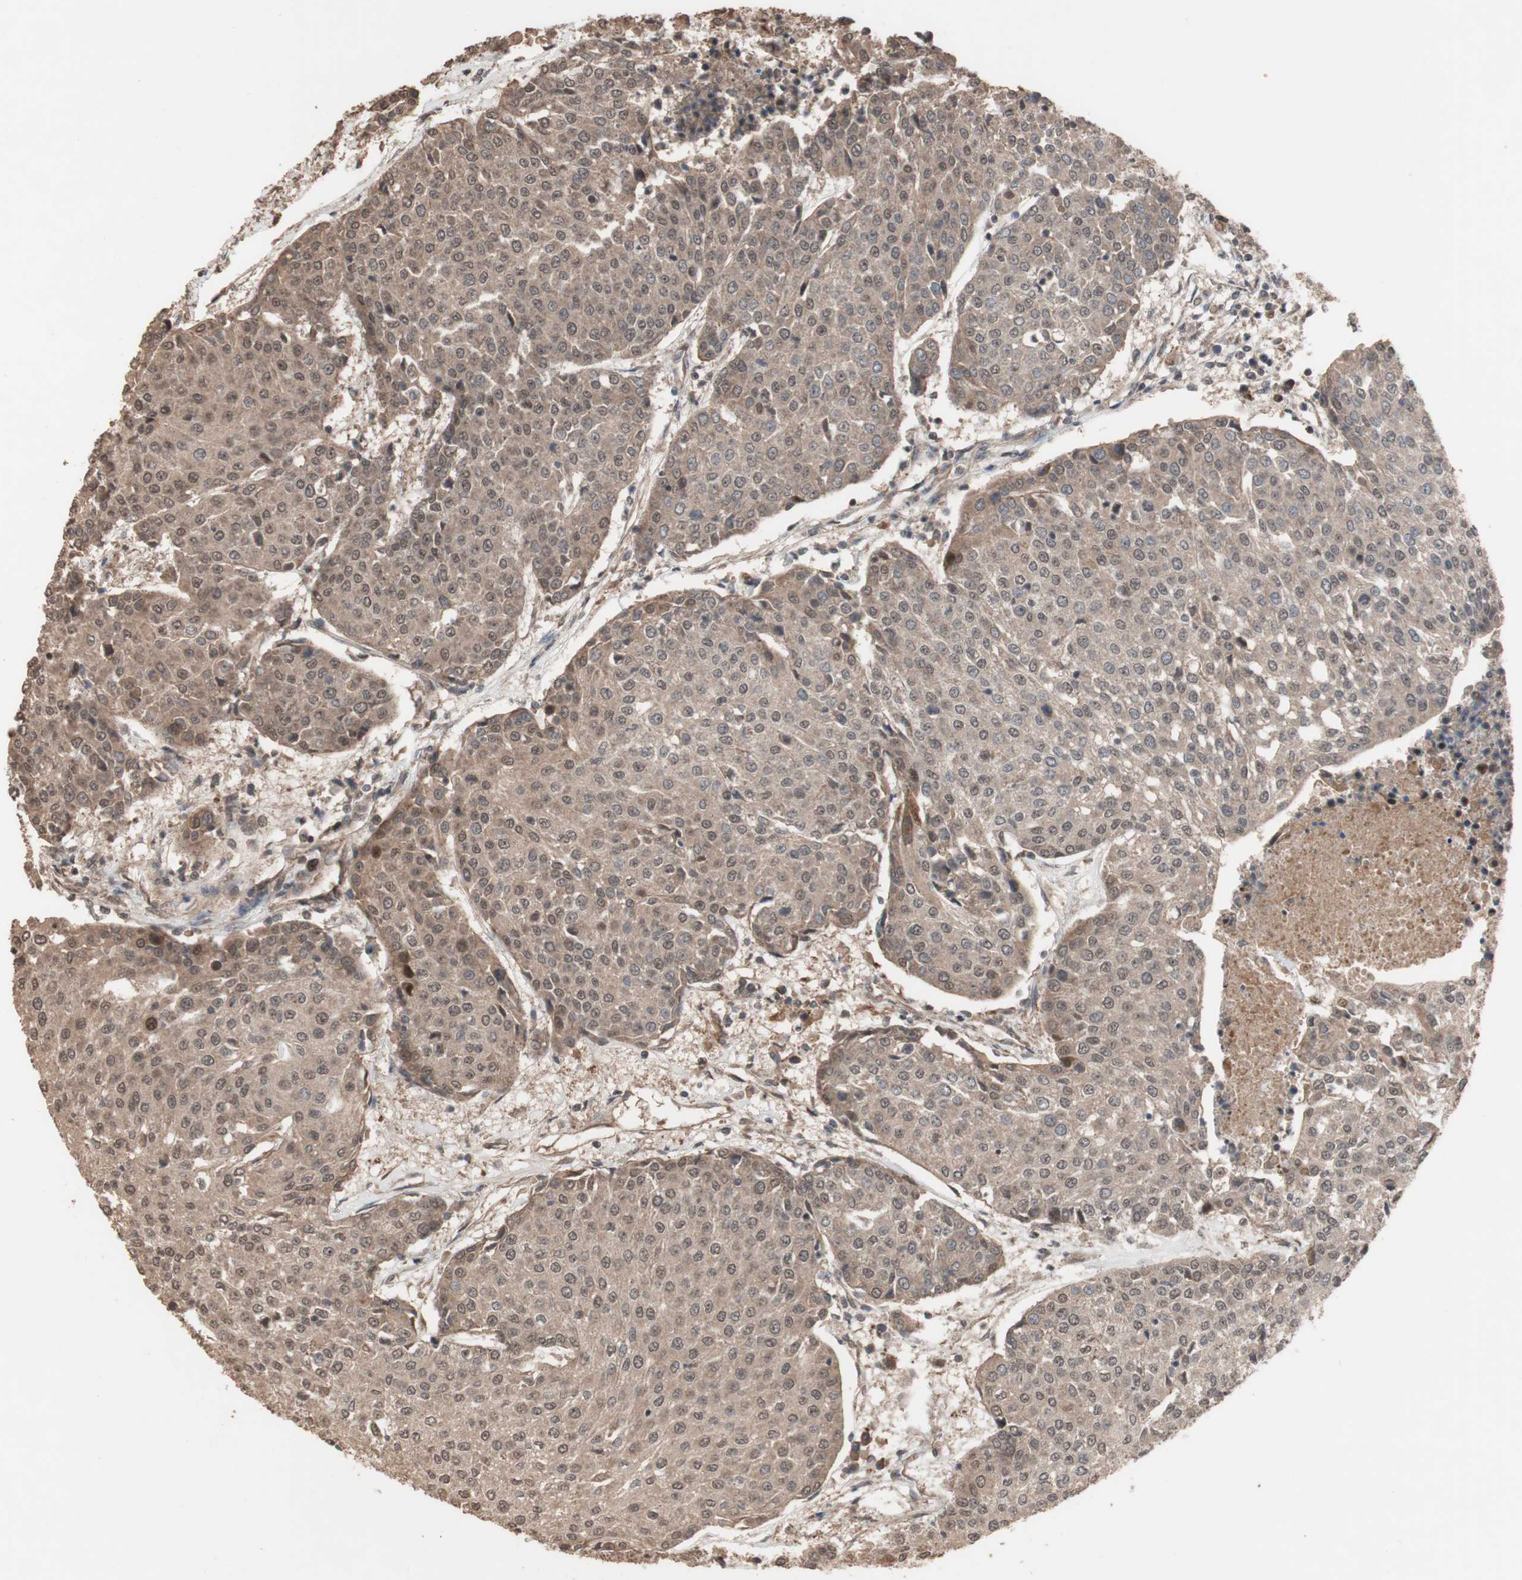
{"staining": {"intensity": "moderate", "quantity": ">75%", "location": "cytoplasmic/membranous"}, "tissue": "urothelial cancer", "cell_type": "Tumor cells", "image_type": "cancer", "snomed": [{"axis": "morphology", "description": "Urothelial carcinoma, High grade"}, {"axis": "topography", "description": "Urinary bladder"}], "caption": "Human urothelial cancer stained with a protein marker reveals moderate staining in tumor cells.", "gene": "KANSL1", "patient": {"sex": "female", "age": 85}}